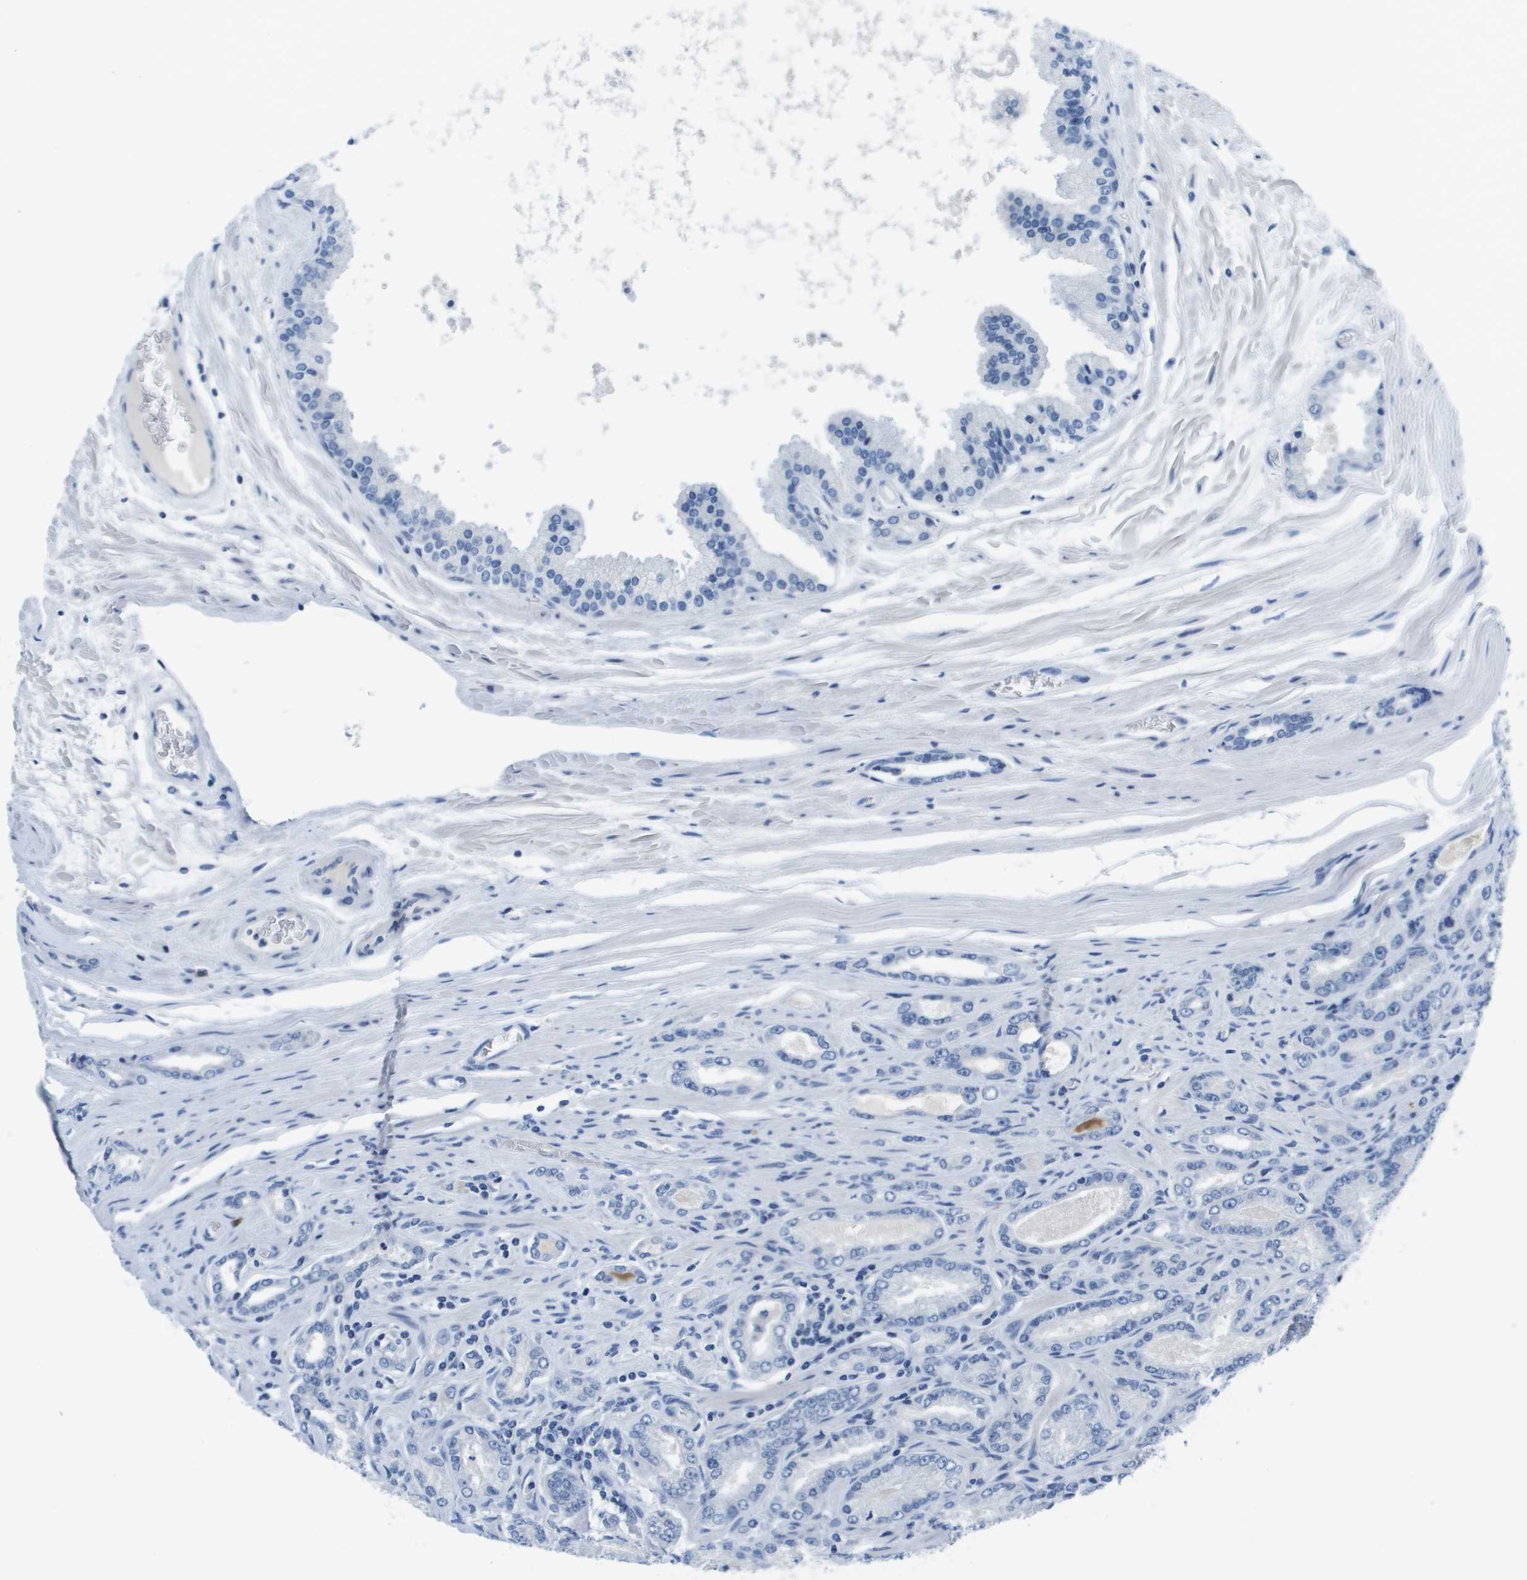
{"staining": {"intensity": "negative", "quantity": "none", "location": "none"}, "tissue": "prostate cancer", "cell_type": "Tumor cells", "image_type": "cancer", "snomed": [{"axis": "morphology", "description": "Adenocarcinoma, High grade"}, {"axis": "topography", "description": "Prostate"}], "caption": "Histopathology image shows no significant protein staining in tumor cells of high-grade adenocarcinoma (prostate). (DAB immunohistochemistry (IHC) visualized using brightfield microscopy, high magnification).", "gene": "GPR18", "patient": {"sex": "male", "age": 65}}